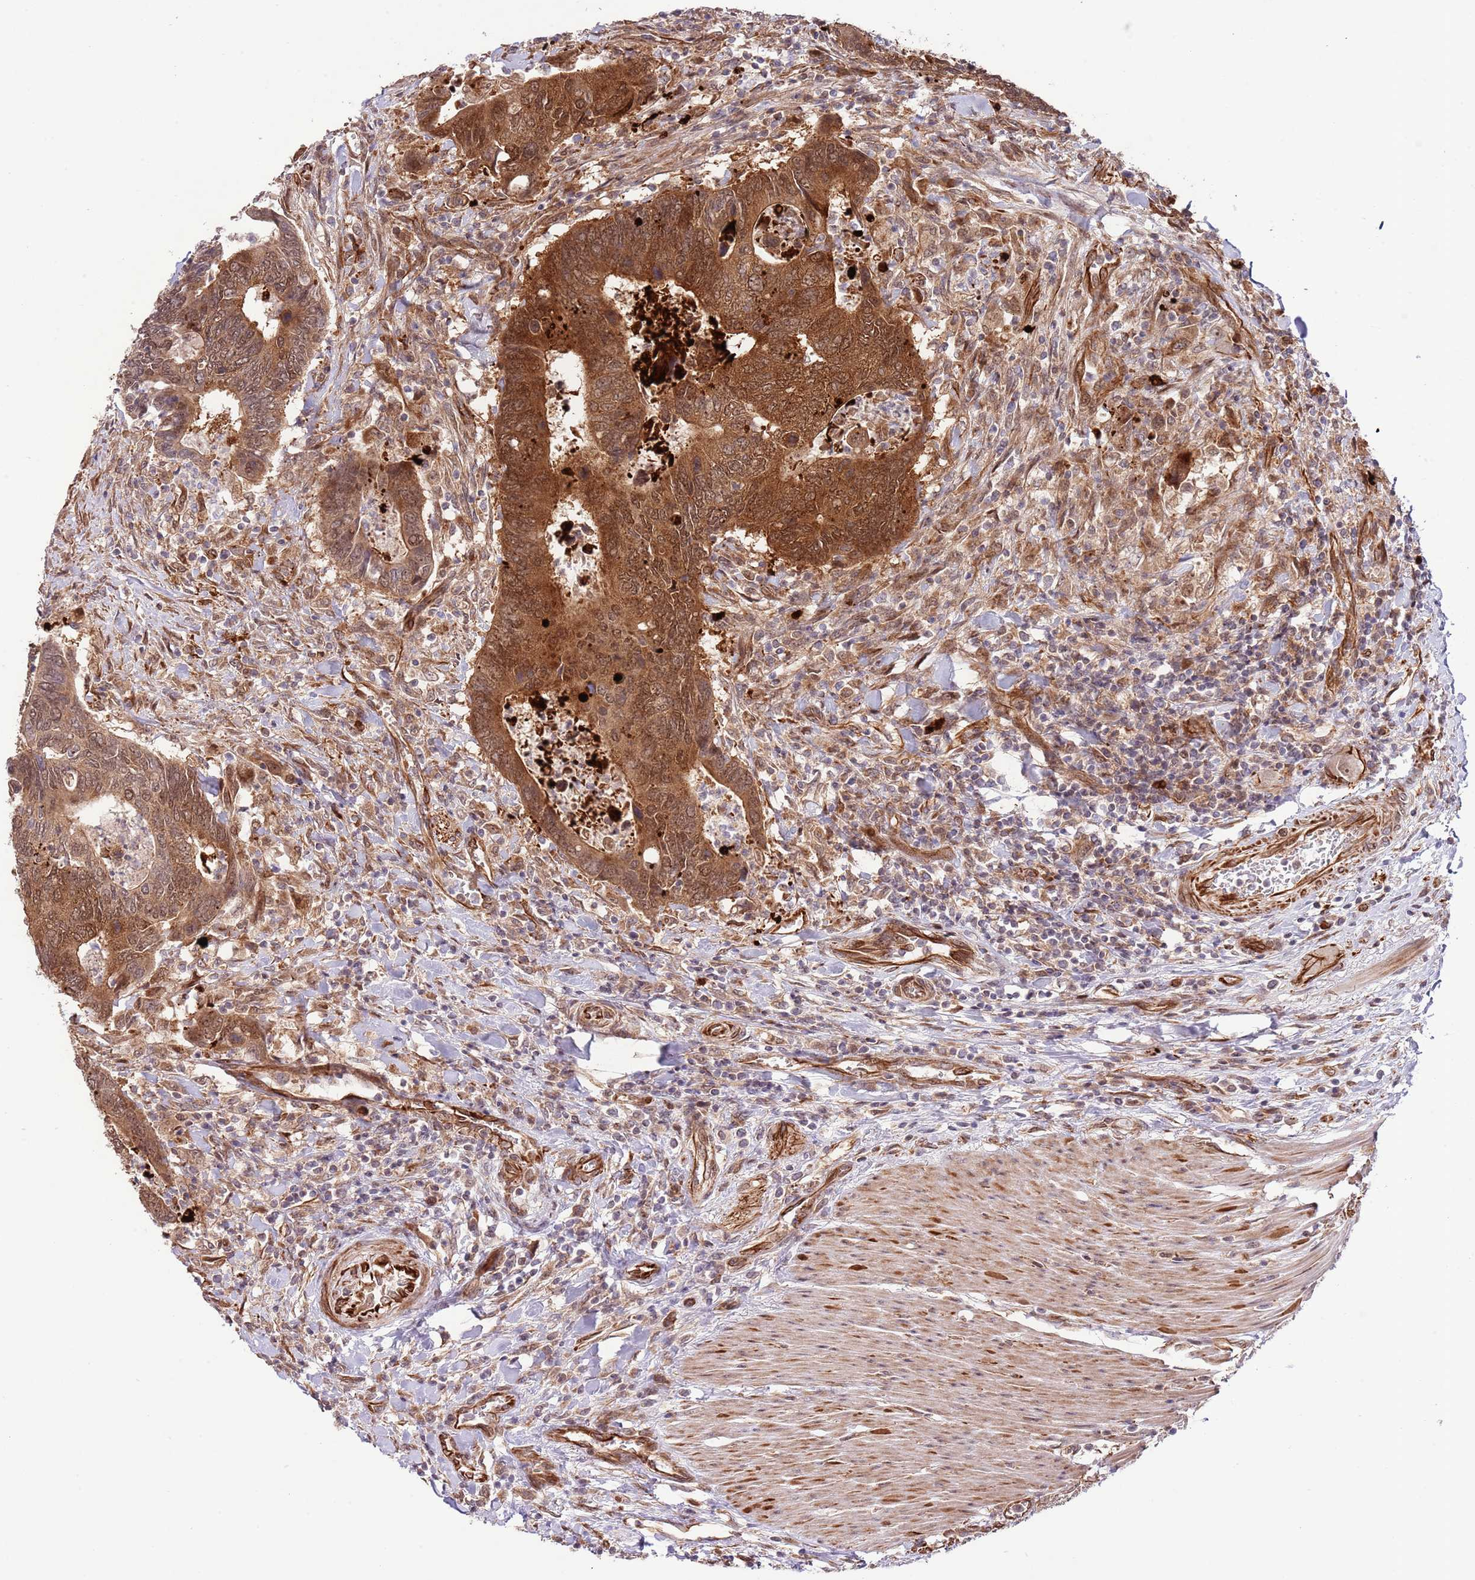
{"staining": {"intensity": "strong", "quantity": ">75%", "location": "cytoplasmic/membranous"}, "tissue": "colorectal cancer", "cell_type": "Tumor cells", "image_type": "cancer", "snomed": [{"axis": "morphology", "description": "Adenocarcinoma, NOS"}, {"axis": "topography", "description": "Colon"}], "caption": "Brown immunohistochemical staining in colorectal adenocarcinoma exhibits strong cytoplasmic/membranous staining in approximately >75% of tumor cells.", "gene": "NEK3", "patient": {"sex": "male", "age": 87}}